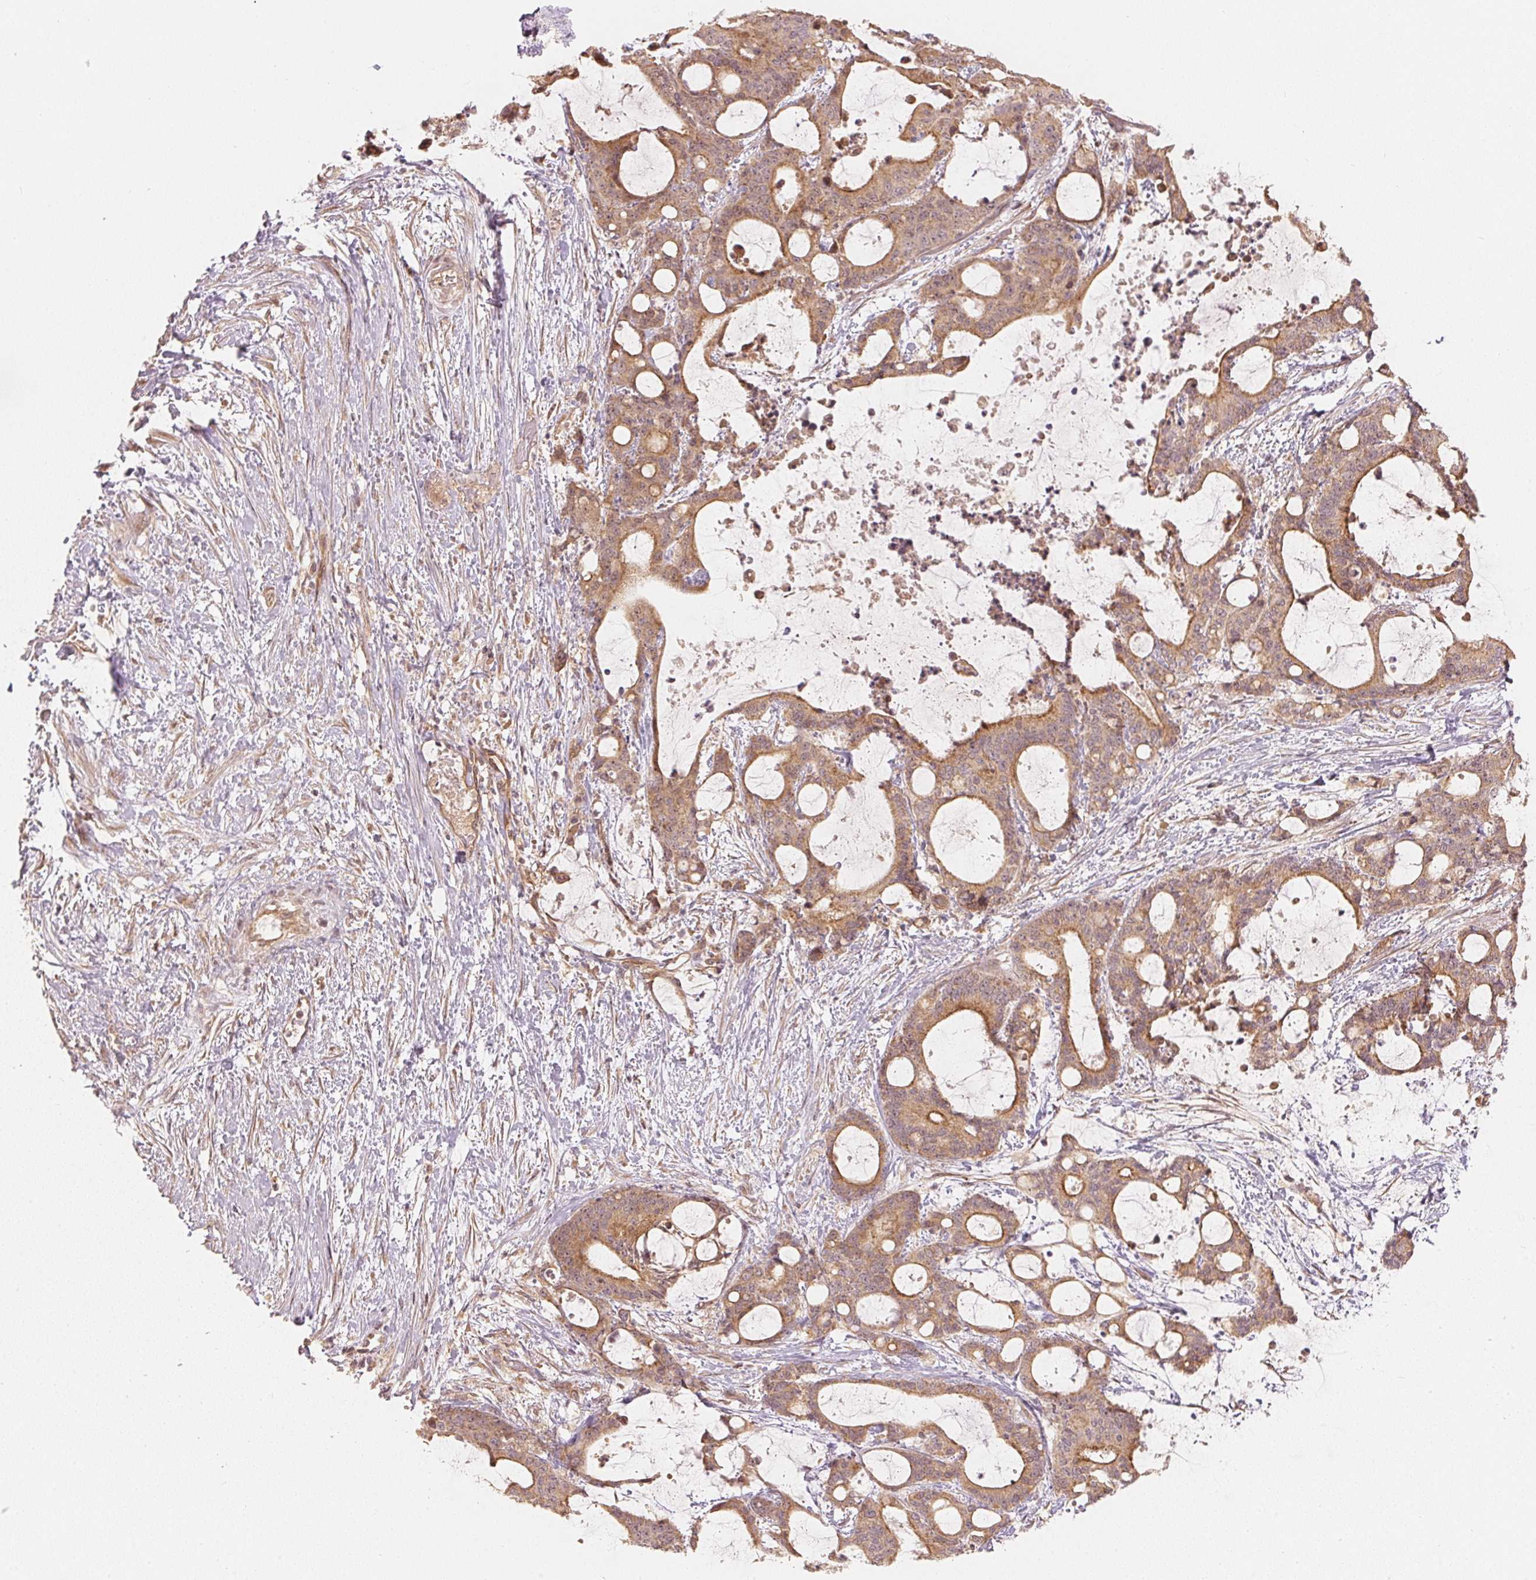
{"staining": {"intensity": "moderate", "quantity": ">75%", "location": "cytoplasmic/membranous"}, "tissue": "liver cancer", "cell_type": "Tumor cells", "image_type": "cancer", "snomed": [{"axis": "morphology", "description": "Normal tissue, NOS"}, {"axis": "morphology", "description": "Cholangiocarcinoma"}, {"axis": "topography", "description": "Liver"}, {"axis": "topography", "description": "Peripheral nerve tissue"}], "caption": "Cholangiocarcinoma (liver) stained for a protein shows moderate cytoplasmic/membranous positivity in tumor cells.", "gene": "WDR54", "patient": {"sex": "female", "age": 73}}